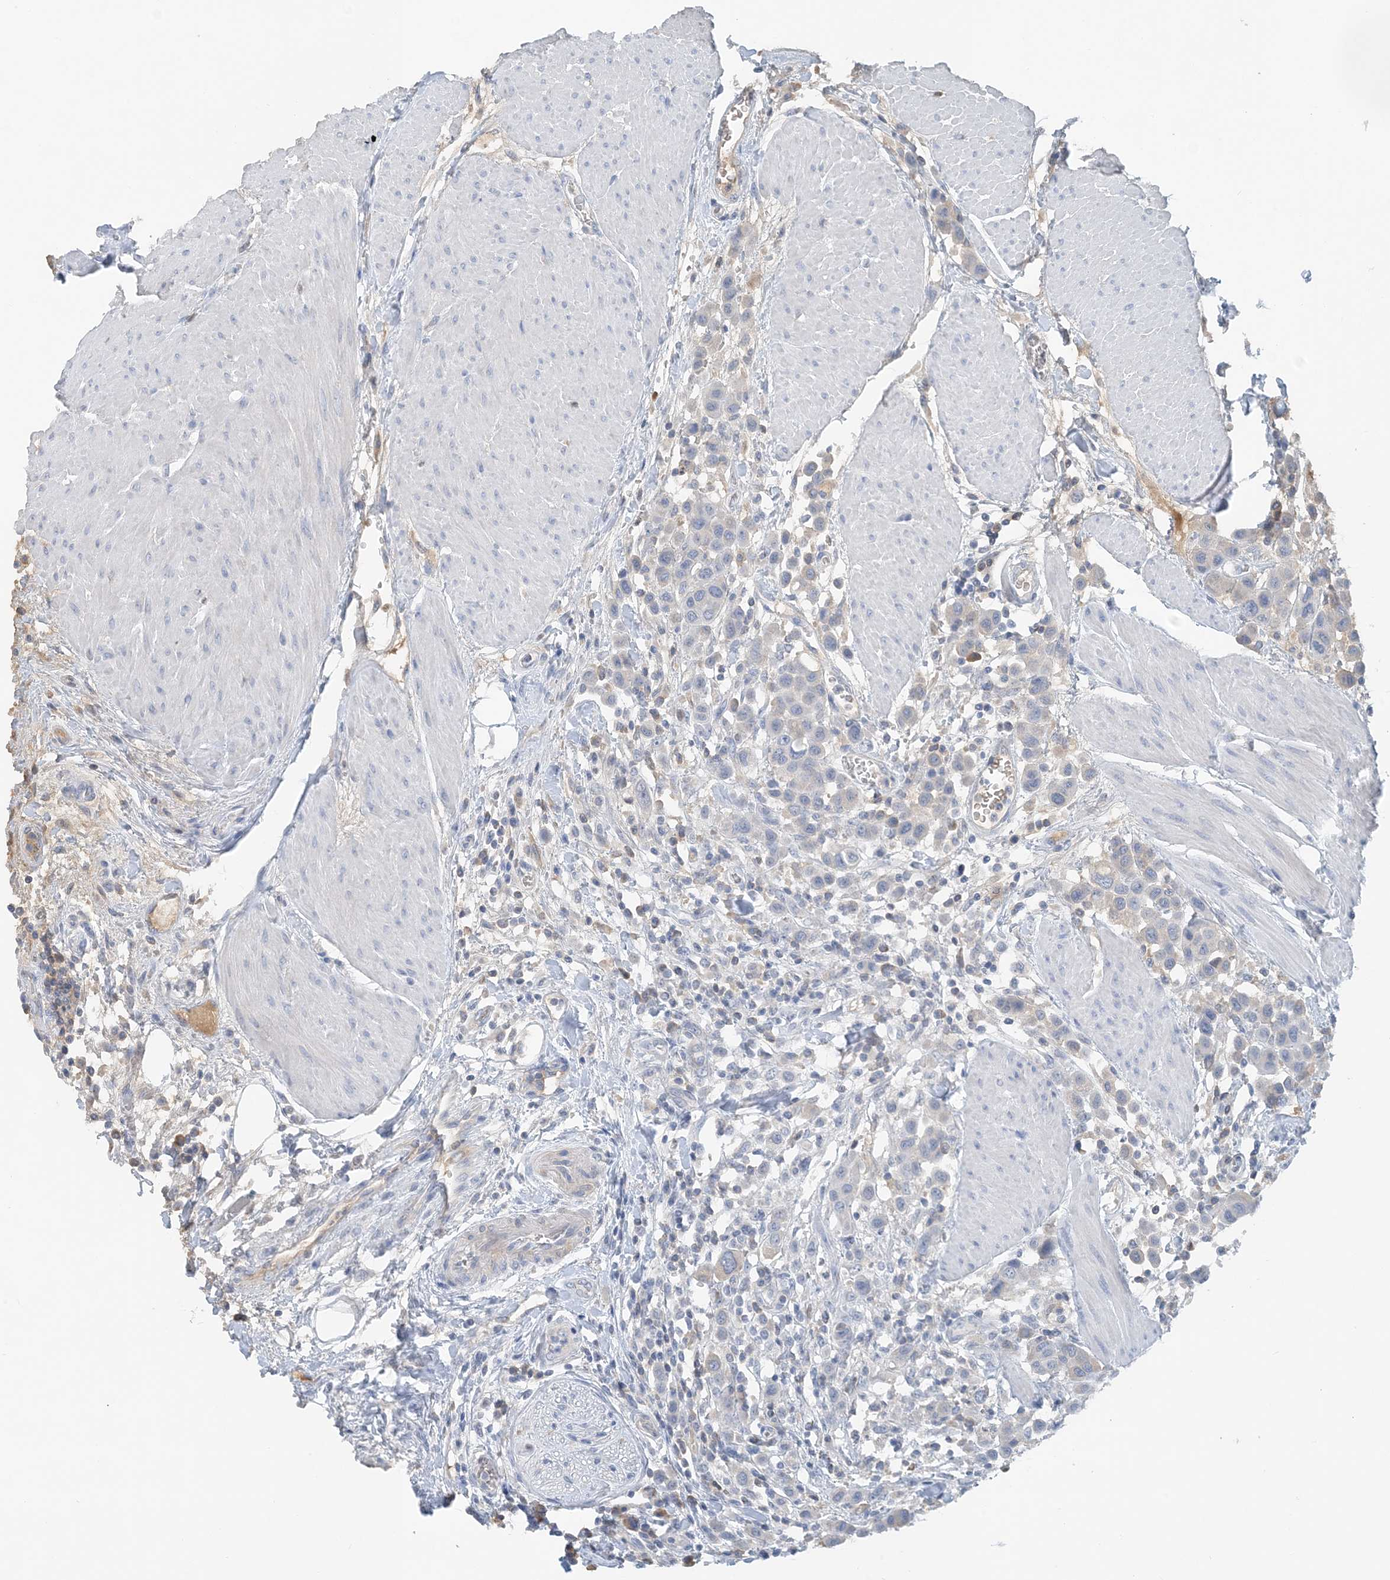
{"staining": {"intensity": "weak", "quantity": "<25%", "location": "cytoplasmic/membranous"}, "tissue": "urothelial cancer", "cell_type": "Tumor cells", "image_type": "cancer", "snomed": [{"axis": "morphology", "description": "Urothelial carcinoma, High grade"}, {"axis": "topography", "description": "Urinary bladder"}], "caption": "Histopathology image shows no protein expression in tumor cells of urothelial cancer tissue.", "gene": "CTRL", "patient": {"sex": "male", "age": 50}}